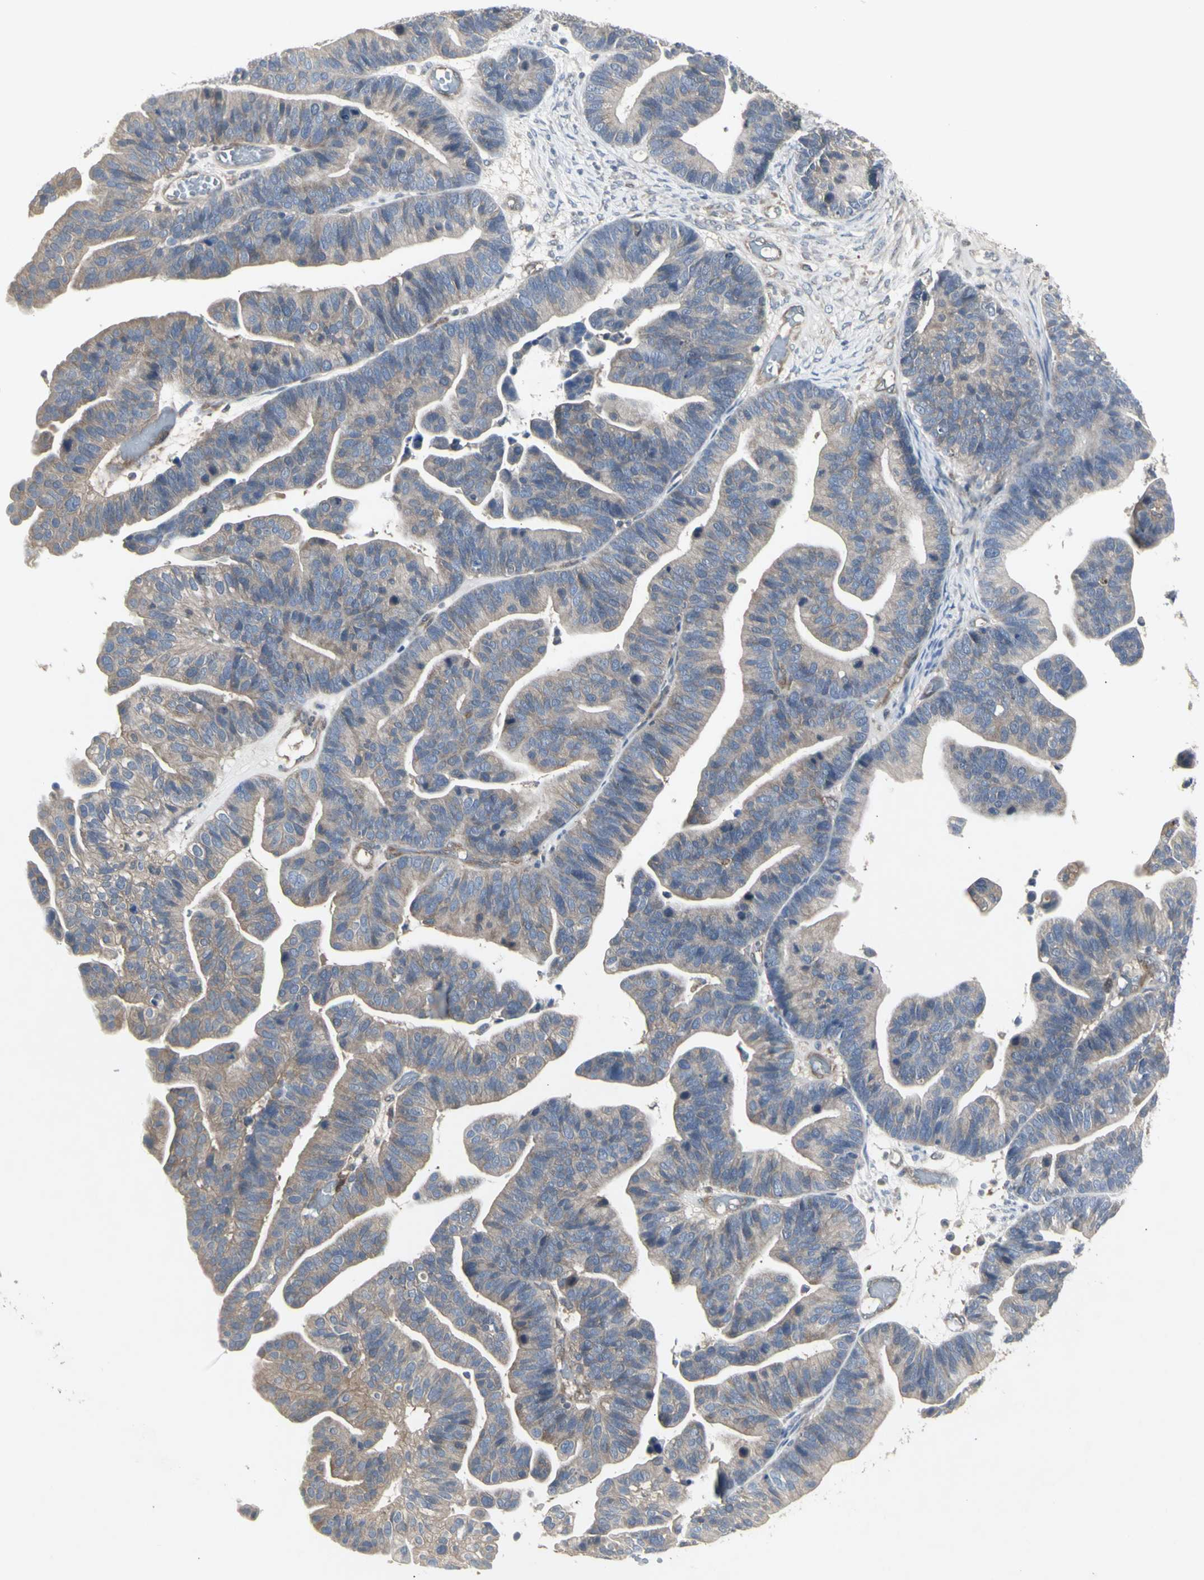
{"staining": {"intensity": "moderate", "quantity": ">75%", "location": "cytoplasmic/membranous,nuclear"}, "tissue": "ovarian cancer", "cell_type": "Tumor cells", "image_type": "cancer", "snomed": [{"axis": "morphology", "description": "Cystadenocarcinoma, serous, NOS"}, {"axis": "topography", "description": "Ovary"}], "caption": "Protein staining by IHC shows moderate cytoplasmic/membranous and nuclear staining in approximately >75% of tumor cells in ovarian serous cystadenocarcinoma.", "gene": "CHURC1-FNTB", "patient": {"sex": "female", "age": 56}}